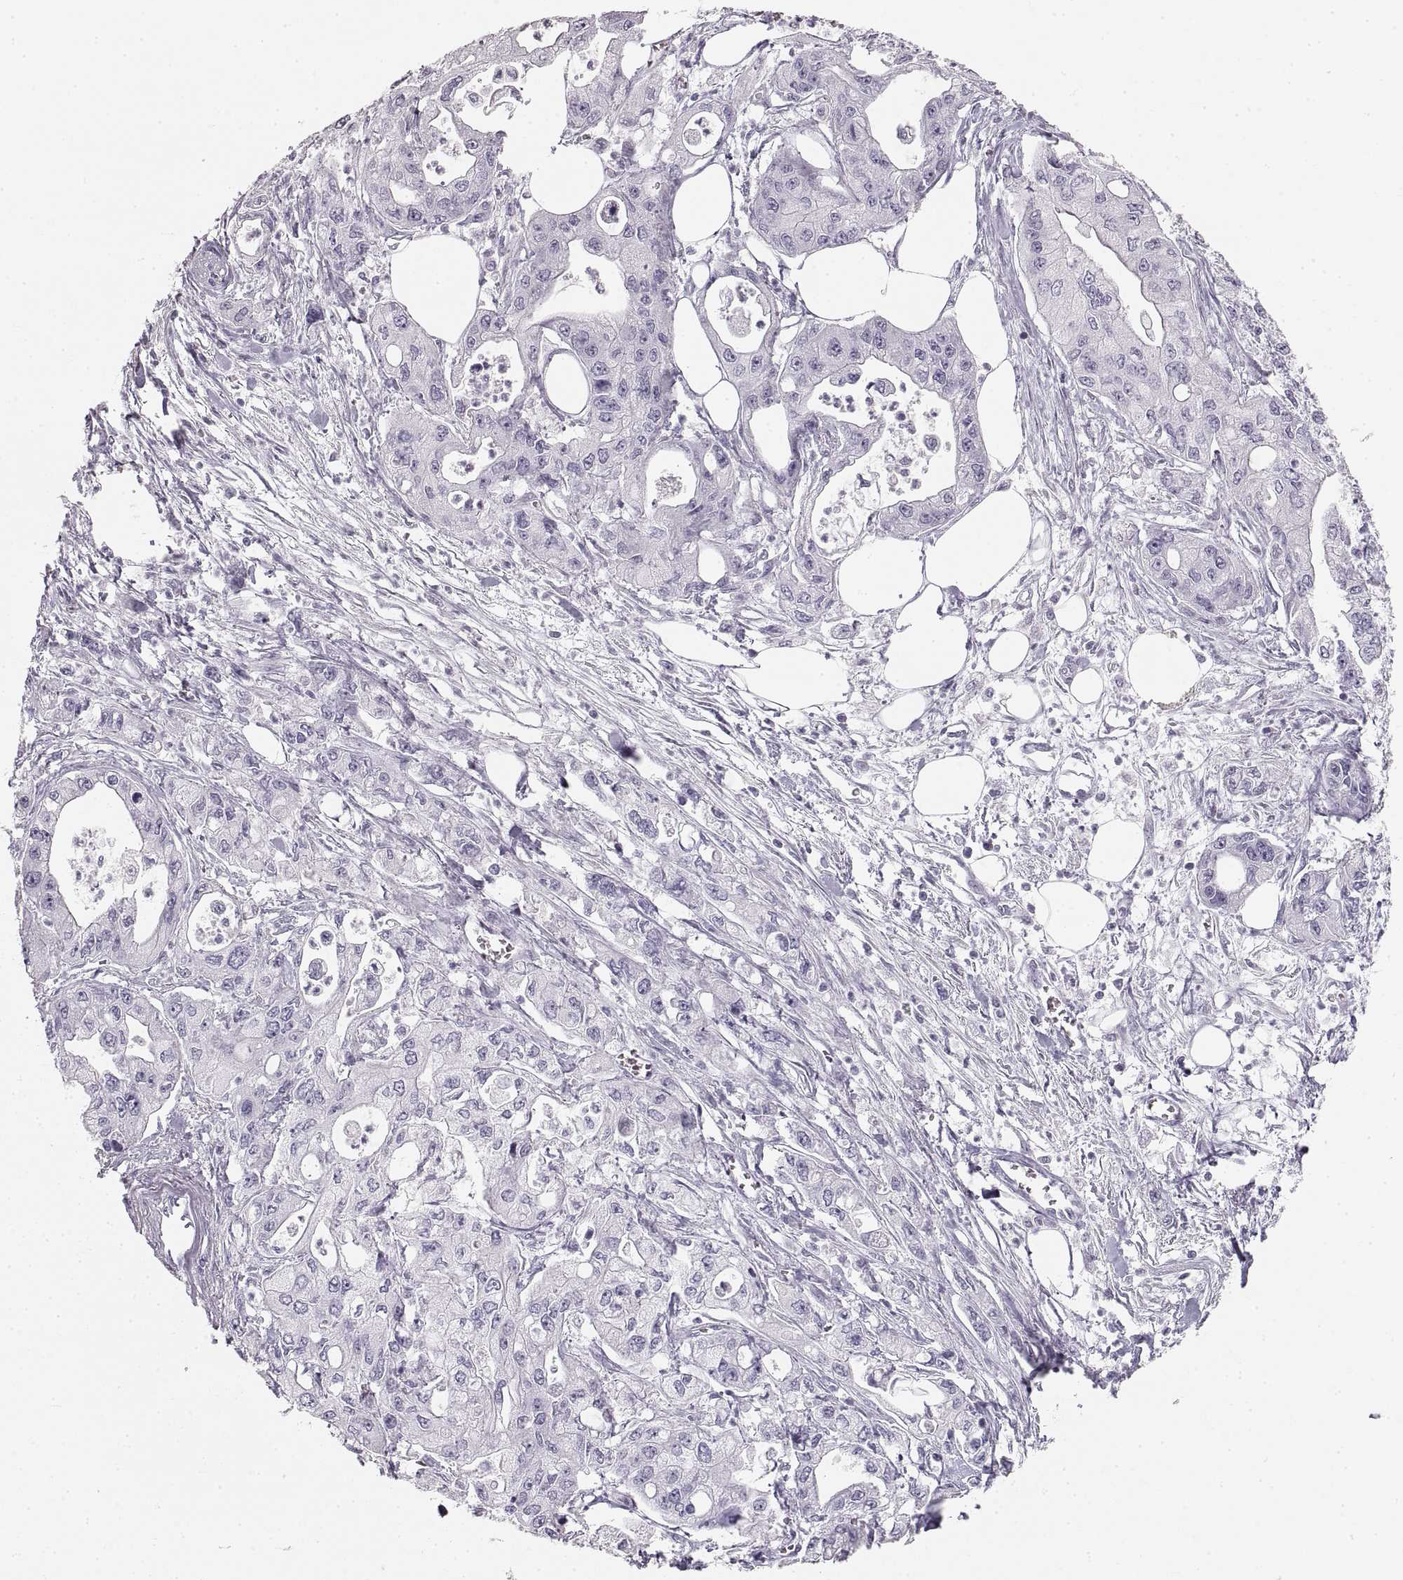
{"staining": {"intensity": "negative", "quantity": "none", "location": "none"}, "tissue": "pancreatic cancer", "cell_type": "Tumor cells", "image_type": "cancer", "snomed": [{"axis": "morphology", "description": "Adenocarcinoma, NOS"}, {"axis": "topography", "description": "Pancreas"}], "caption": "Protein analysis of pancreatic cancer reveals no significant staining in tumor cells.", "gene": "CRYAA", "patient": {"sex": "male", "age": 70}}